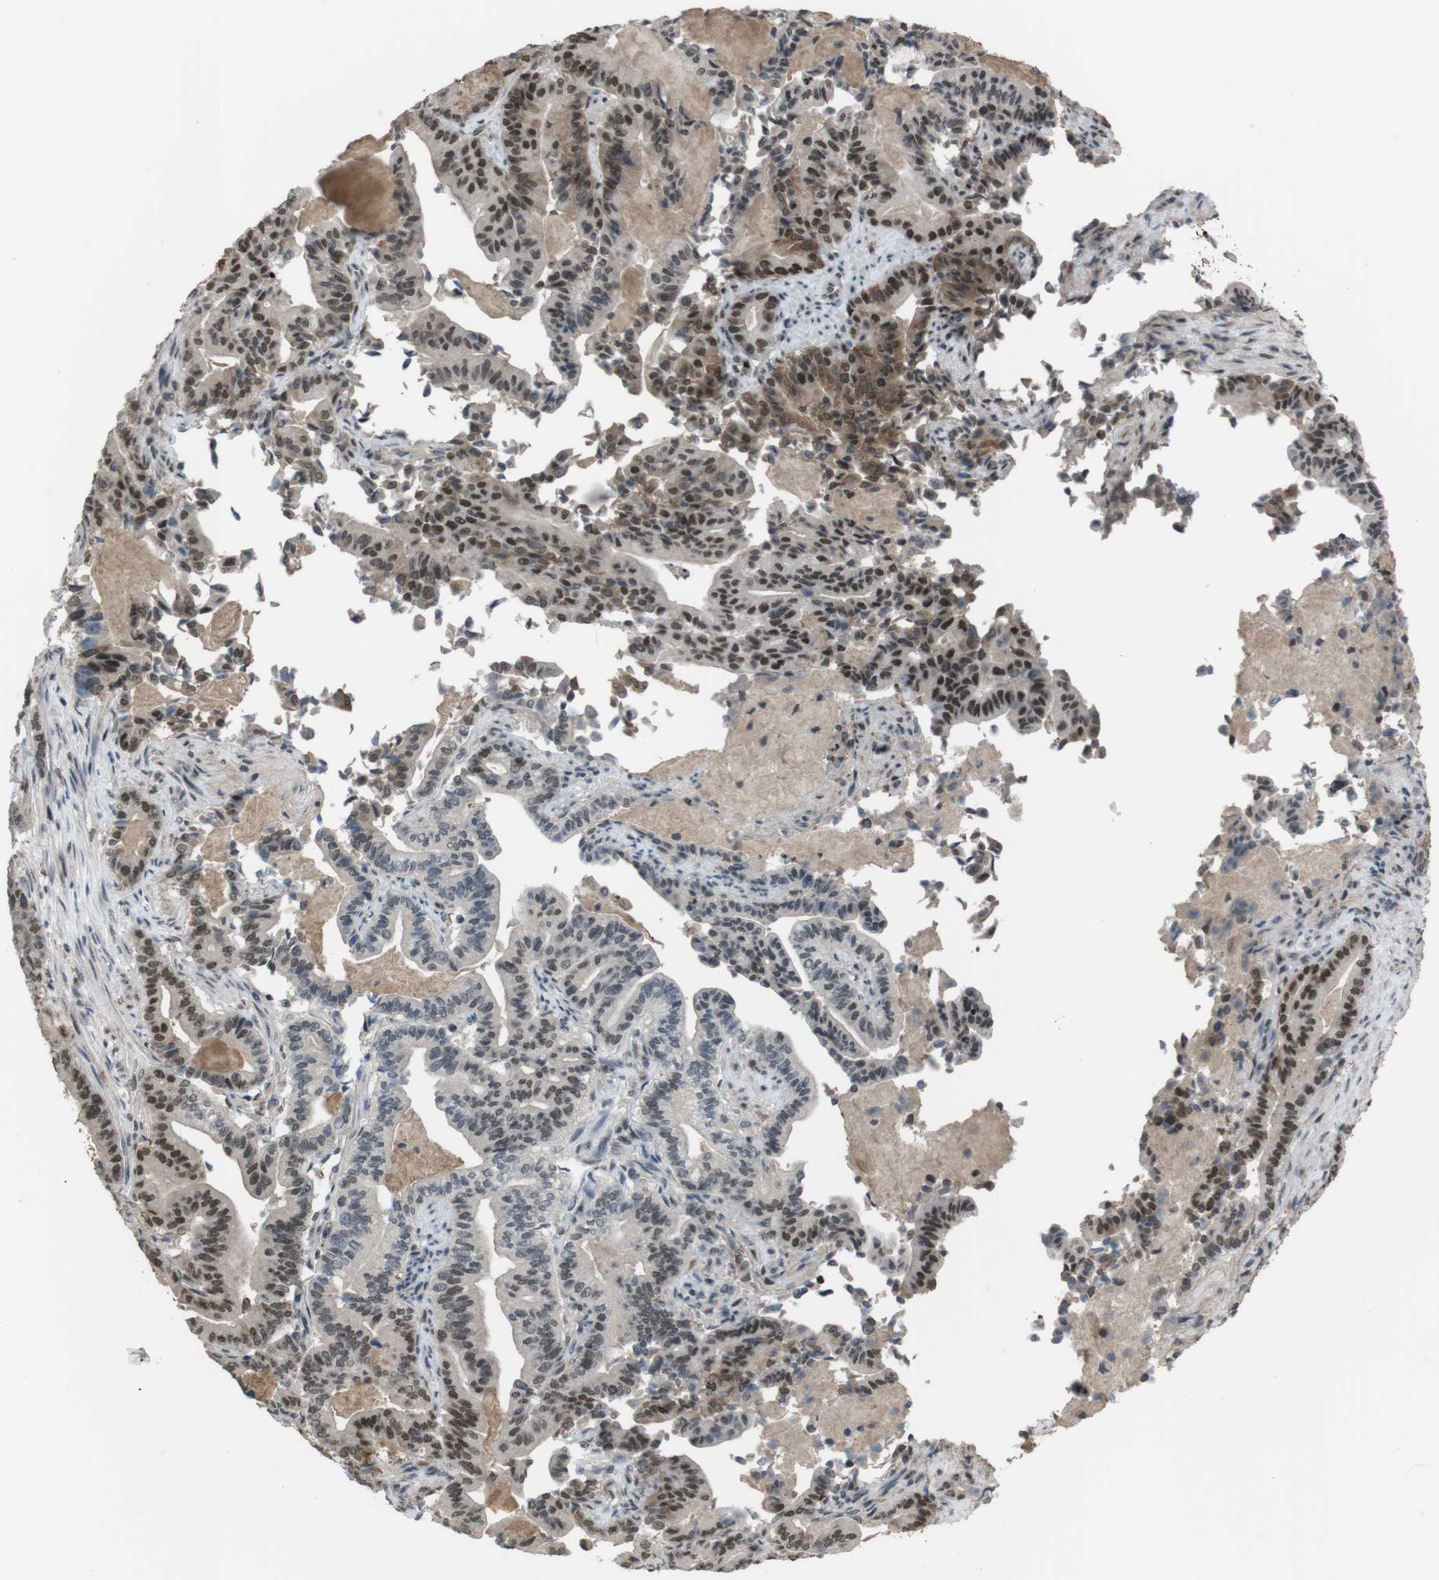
{"staining": {"intensity": "strong", "quantity": ">75%", "location": "nuclear"}, "tissue": "pancreatic cancer", "cell_type": "Tumor cells", "image_type": "cancer", "snomed": [{"axis": "morphology", "description": "Normal tissue, NOS"}, {"axis": "morphology", "description": "Adenocarcinoma, NOS"}, {"axis": "topography", "description": "Pancreas"}], "caption": "Tumor cells reveal high levels of strong nuclear staining in about >75% of cells in human adenocarcinoma (pancreatic).", "gene": "SUB1", "patient": {"sex": "male", "age": 63}}